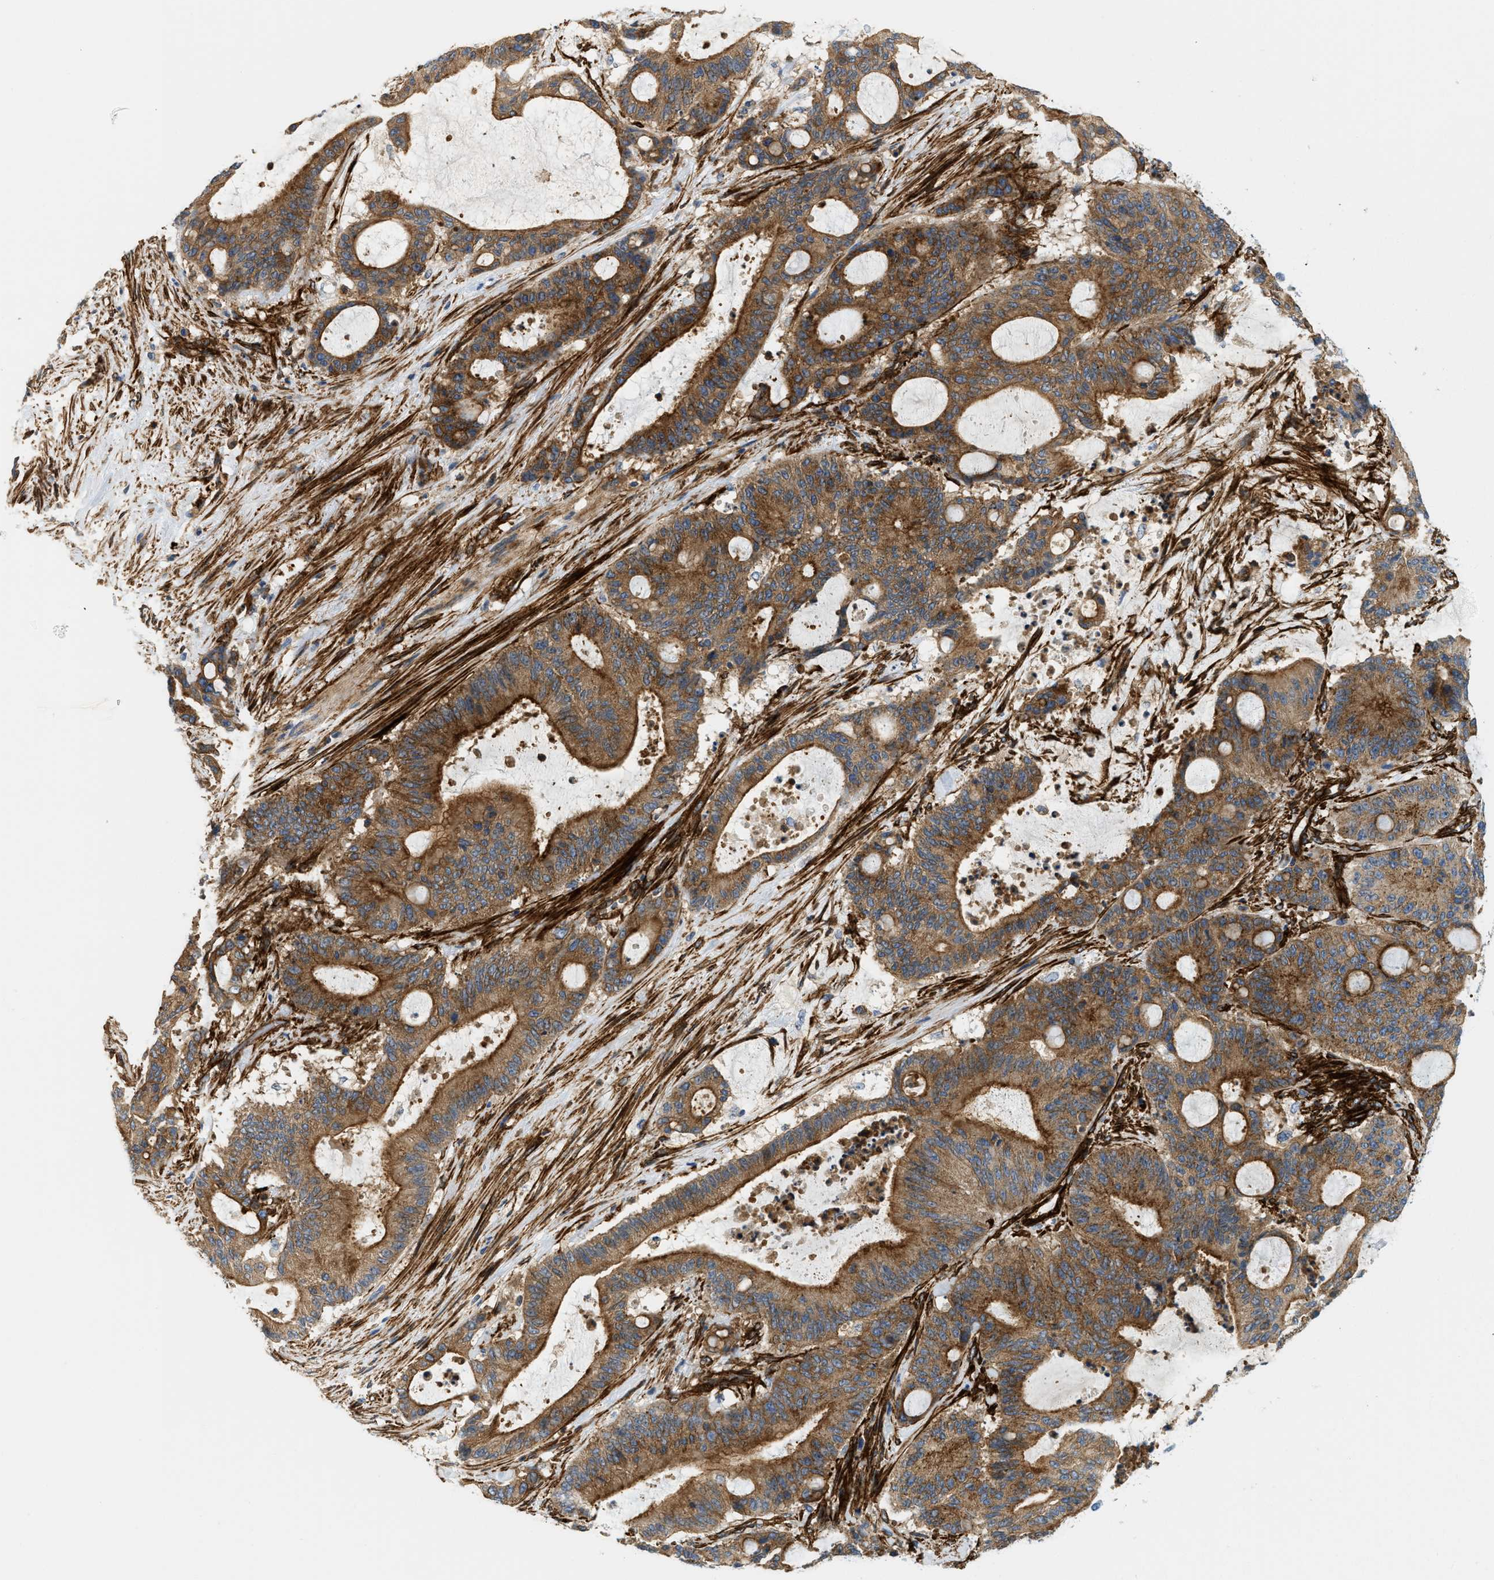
{"staining": {"intensity": "strong", "quantity": ">75%", "location": "cytoplasmic/membranous"}, "tissue": "liver cancer", "cell_type": "Tumor cells", "image_type": "cancer", "snomed": [{"axis": "morphology", "description": "Cholangiocarcinoma"}, {"axis": "topography", "description": "Liver"}], "caption": "Immunohistochemistry (IHC) staining of liver cancer (cholangiocarcinoma), which displays high levels of strong cytoplasmic/membranous staining in about >75% of tumor cells indicating strong cytoplasmic/membranous protein expression. The staining was performed using DAB (brown) for protein detection and nuclei were counterstained in hematoxylin (blue).", "gene": "HIP1", "patient": {"sex": "female", "age": 73}}